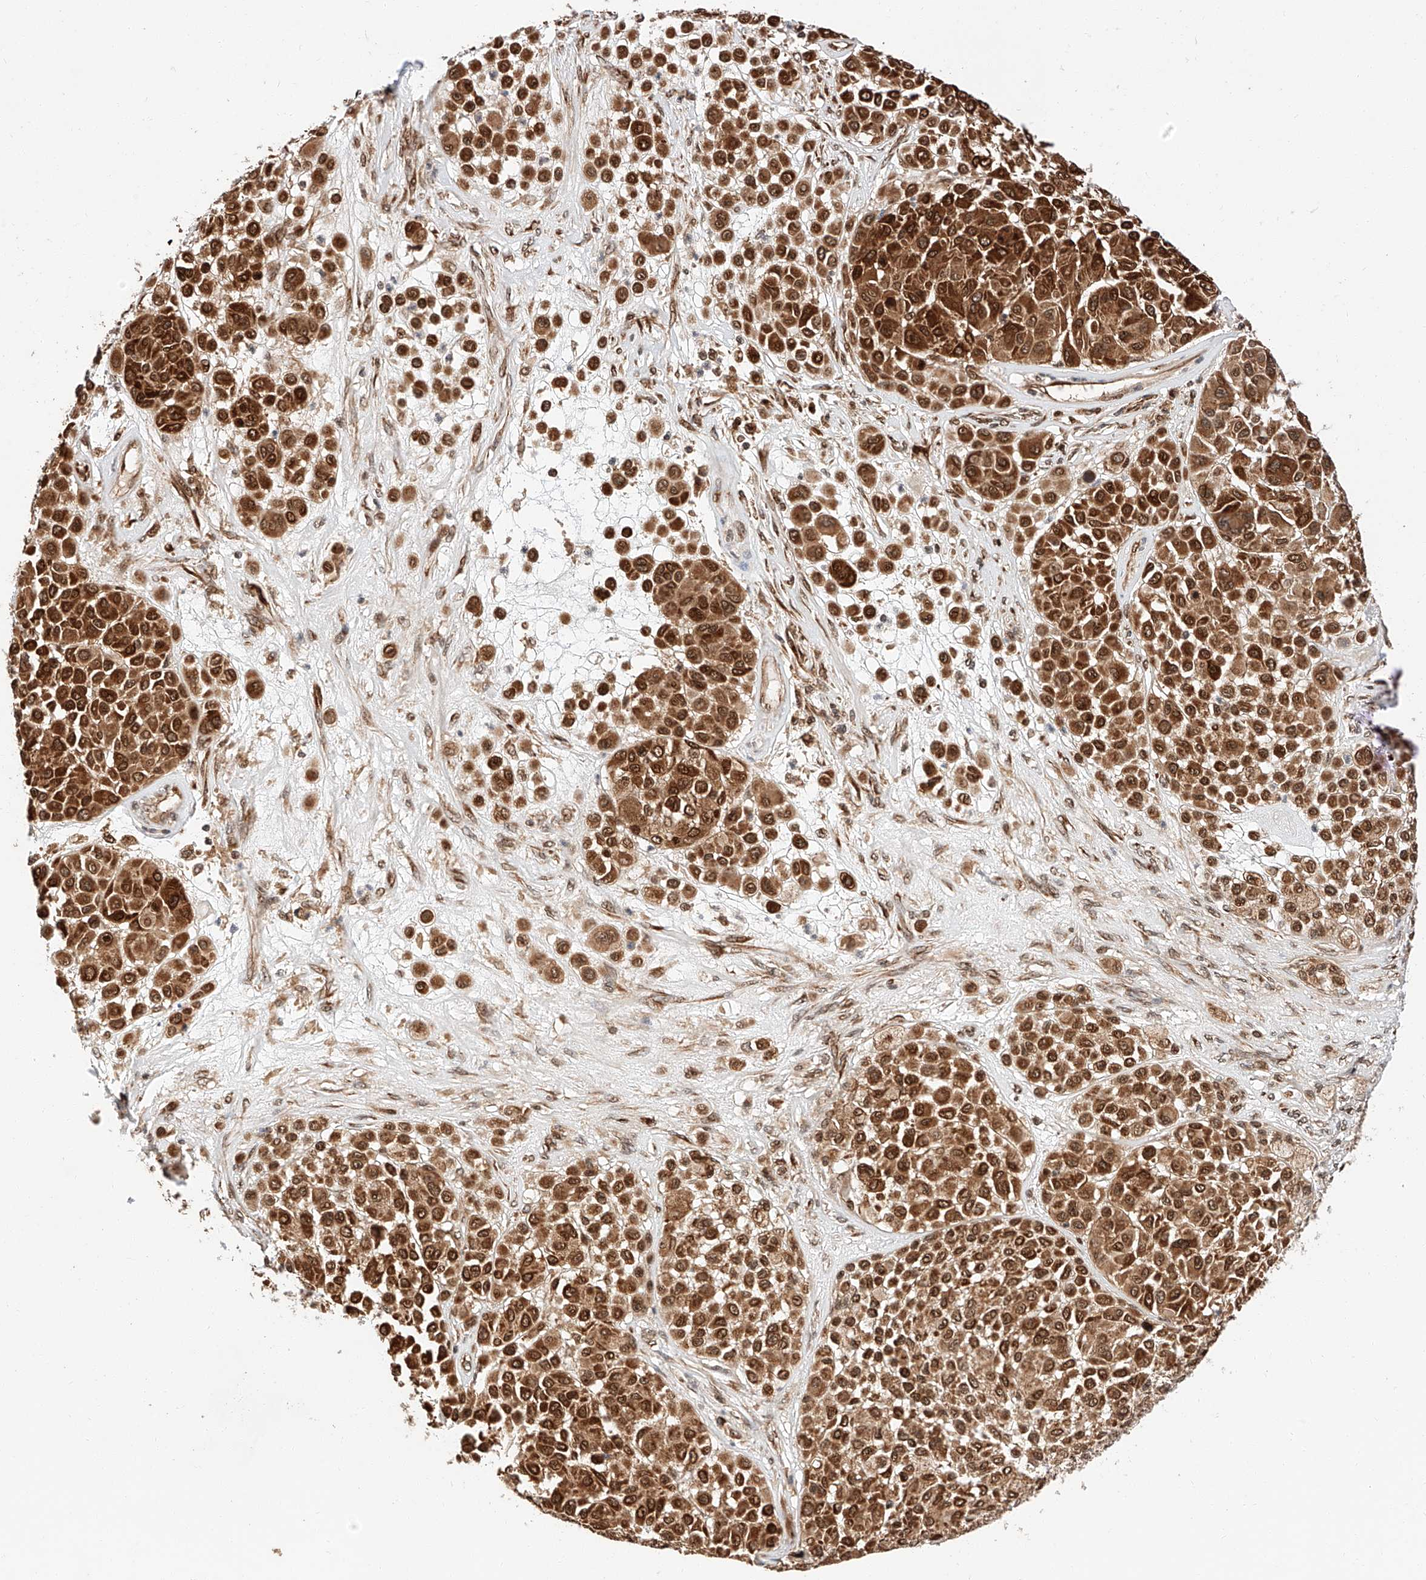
{"staining": {"intensity": "strong", "quantity": ">75%", "location": "cytoplasmic/membranous,nuclear"}, "tissue": "melanoma", "cell_type": "Tumor cells", "image_type": "cancer", "snomed": [{"axis": "morphology", "description": "Malignant melanoma, Metastatic site"}, {"axis": "topography", "description": "Soft tissue"}], "caption": "Melanoma stained with DAB immunohistochemistry demonstrates high levels of strong cytoplasmic/membranous and nuclear staining in approximately >75% of tumor cells.", "gene": "THTPA", "patient": {"sex": "male", "age": 41}}